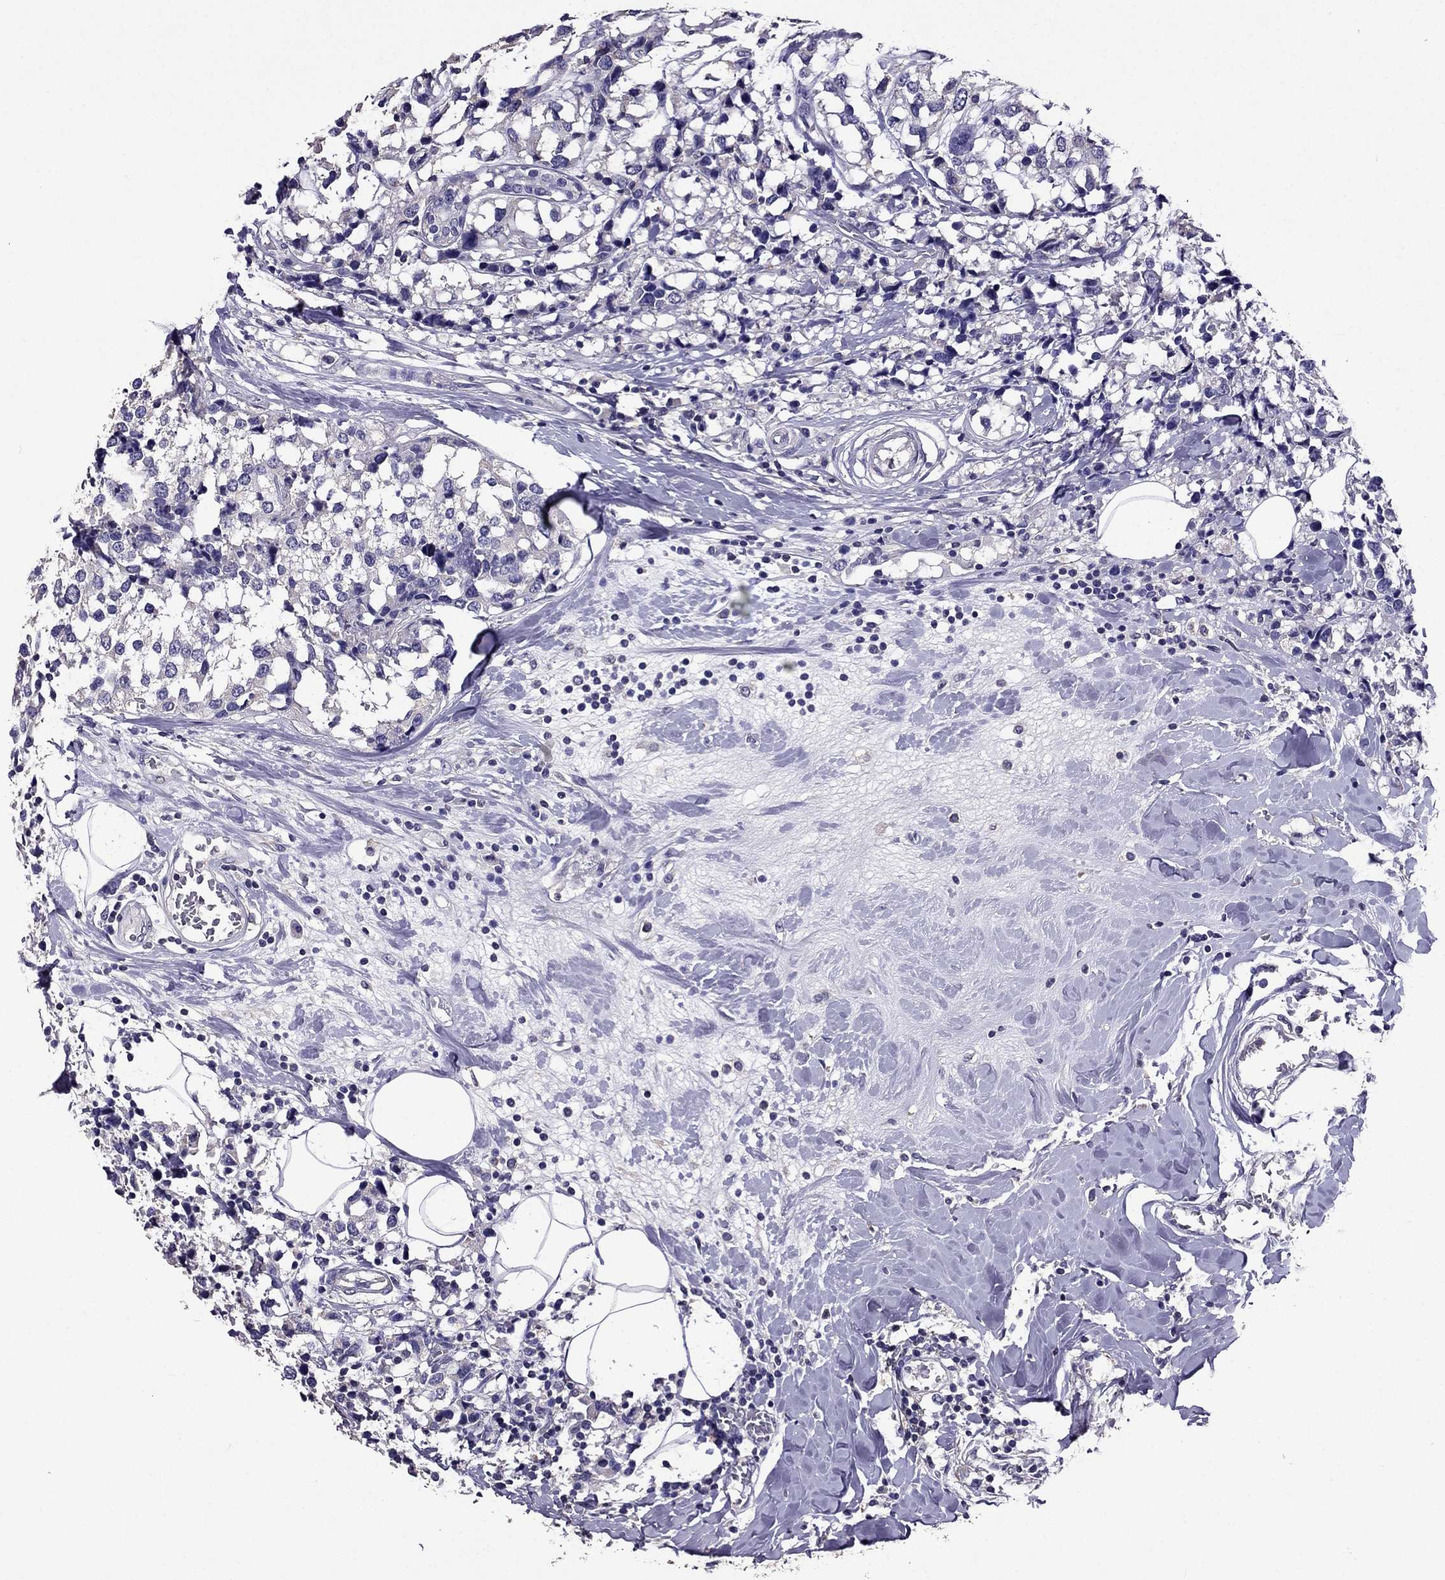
{"staining": {"intensity": "negative", "quantity": "none", "location": "none"}, "tissue": "breast cancer", "cell_type": "Tumor cells", "image_type": "cancer", "snomed": [{"axis": "morphology", "description": "Lobular carcinoma"}, {"axis": "topography", "description": "Breast"}], "caption": "An immunohistochemistry photomicrograph of breast lobular carcinoma is shown. There is no staining in tumor cells of breast lobular carcinoma.", "gene": "NKX3-1", "patient": {"sex": "female", "age": 59}}